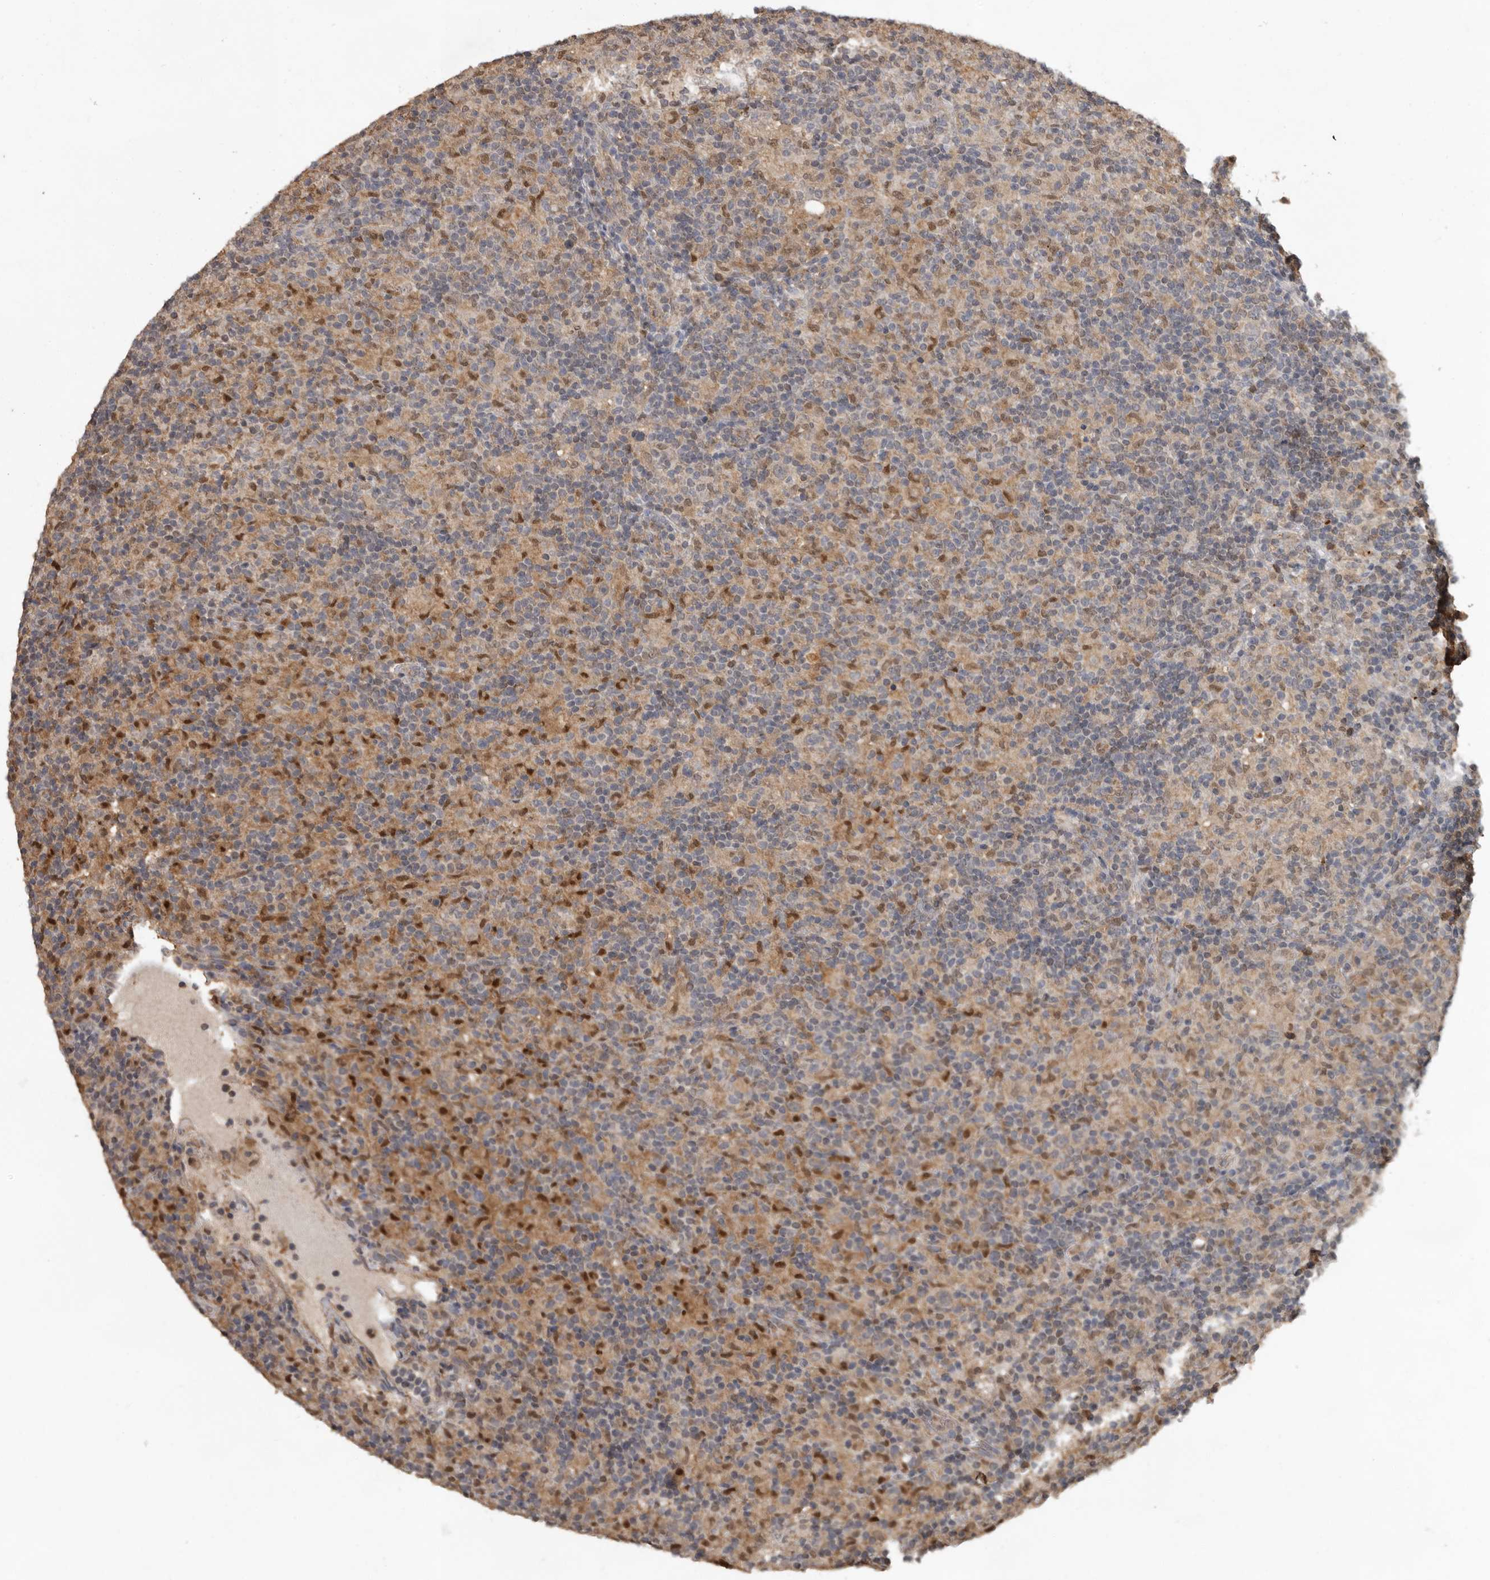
{"staining": {"intensity": "negative", "quantity": "none", "location": "none"}, "tissue": "lymphoma", "cell_type": "Tumor cells", "image_type": "cancer", "snomed": [{"axis": "morphology", "description": "Hodgkin's disease, NOS"}, {"axis": "topography", "description": "Lymph node"}], "caption": "Micrograph shows no protein positivity in tumor cells of Hodgkin's disease tissue.", "gene": "MTF1", "patient": {"sex": "male", "age": 70}}